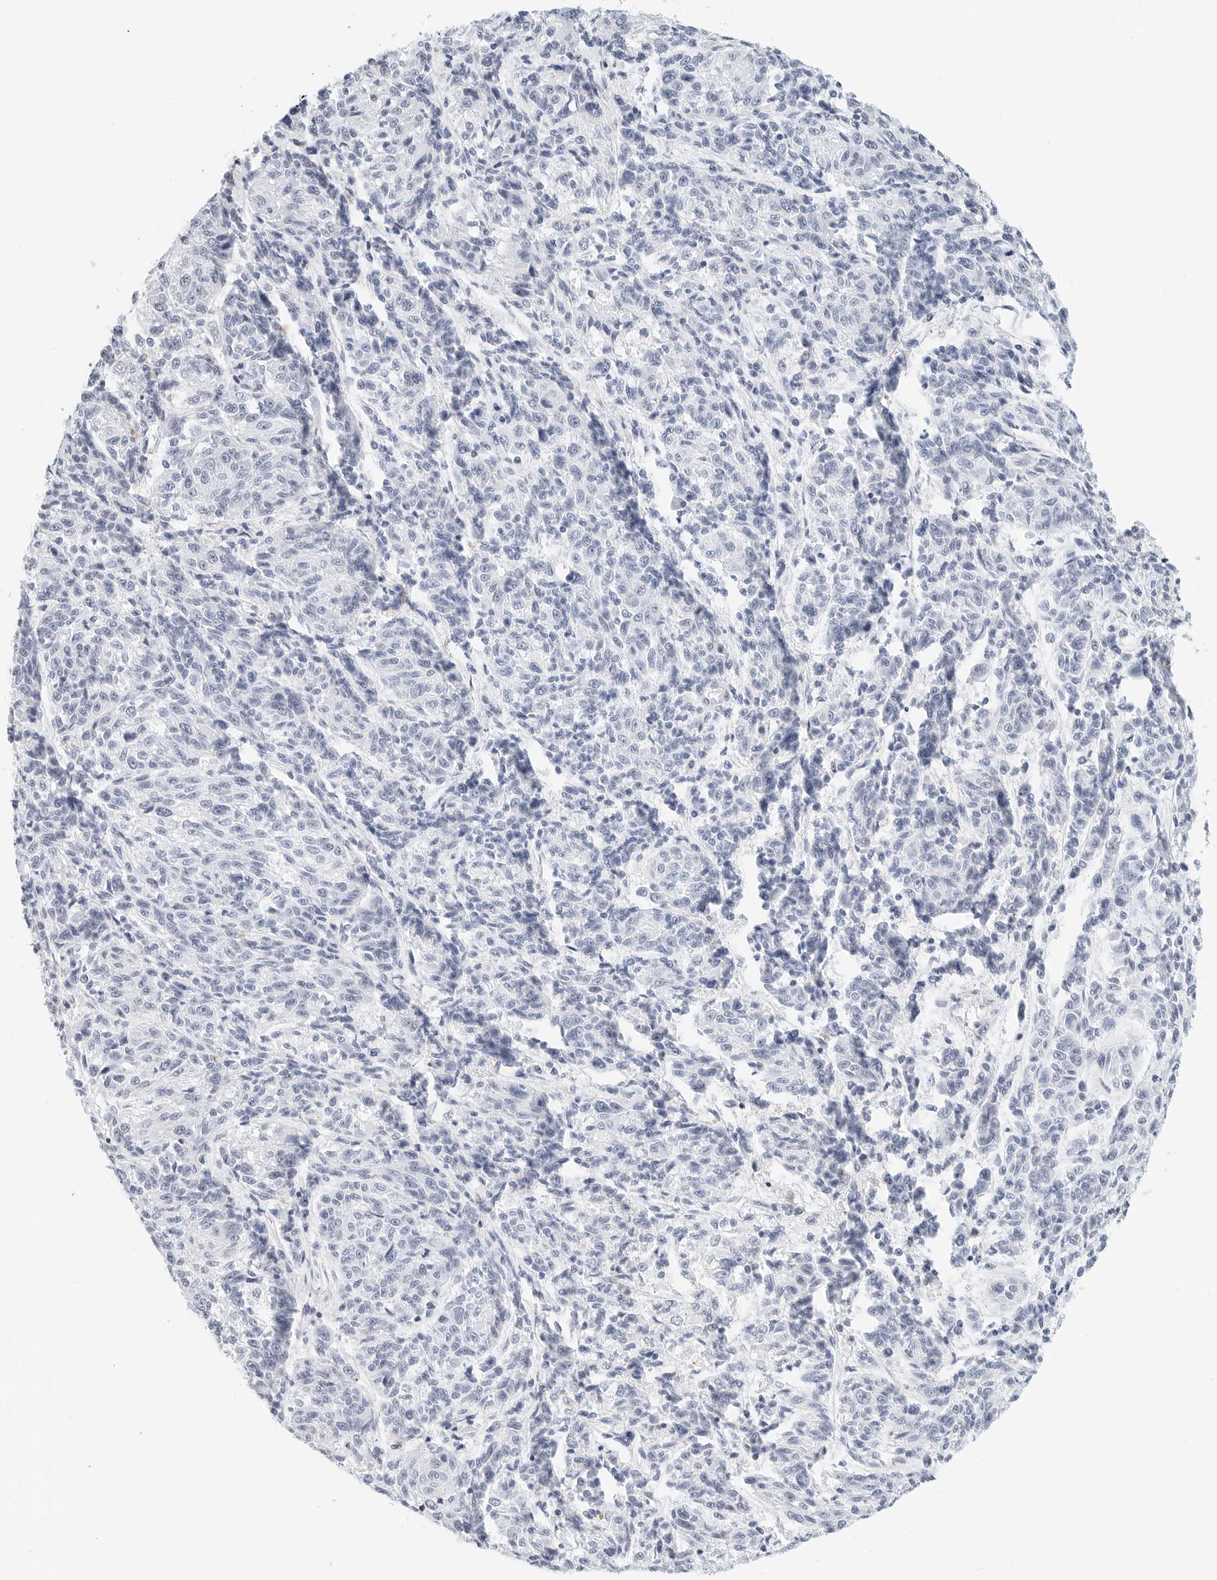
{"staining": {"intensity": "negative", "quantity": "none", "location": "none"}, "tissue": "melanoma", "cell_type": "Tumor cells", "image_type": "cancer", "snomed": [{"axis": "morphology", "description": "Malignant melanoma, NOS"}, {"axis": "topography", "description": "Skin"}], "caption": "High magnification brightfield microscopy of malignant melanoma stained with DAB (3,3'-diaminobenzidine) (brown) and counterstained with hematoxylin (blue): tumor cells show no significant expression.", "gene": "CD22", "patient": {"sex": "male", "age": 53}}